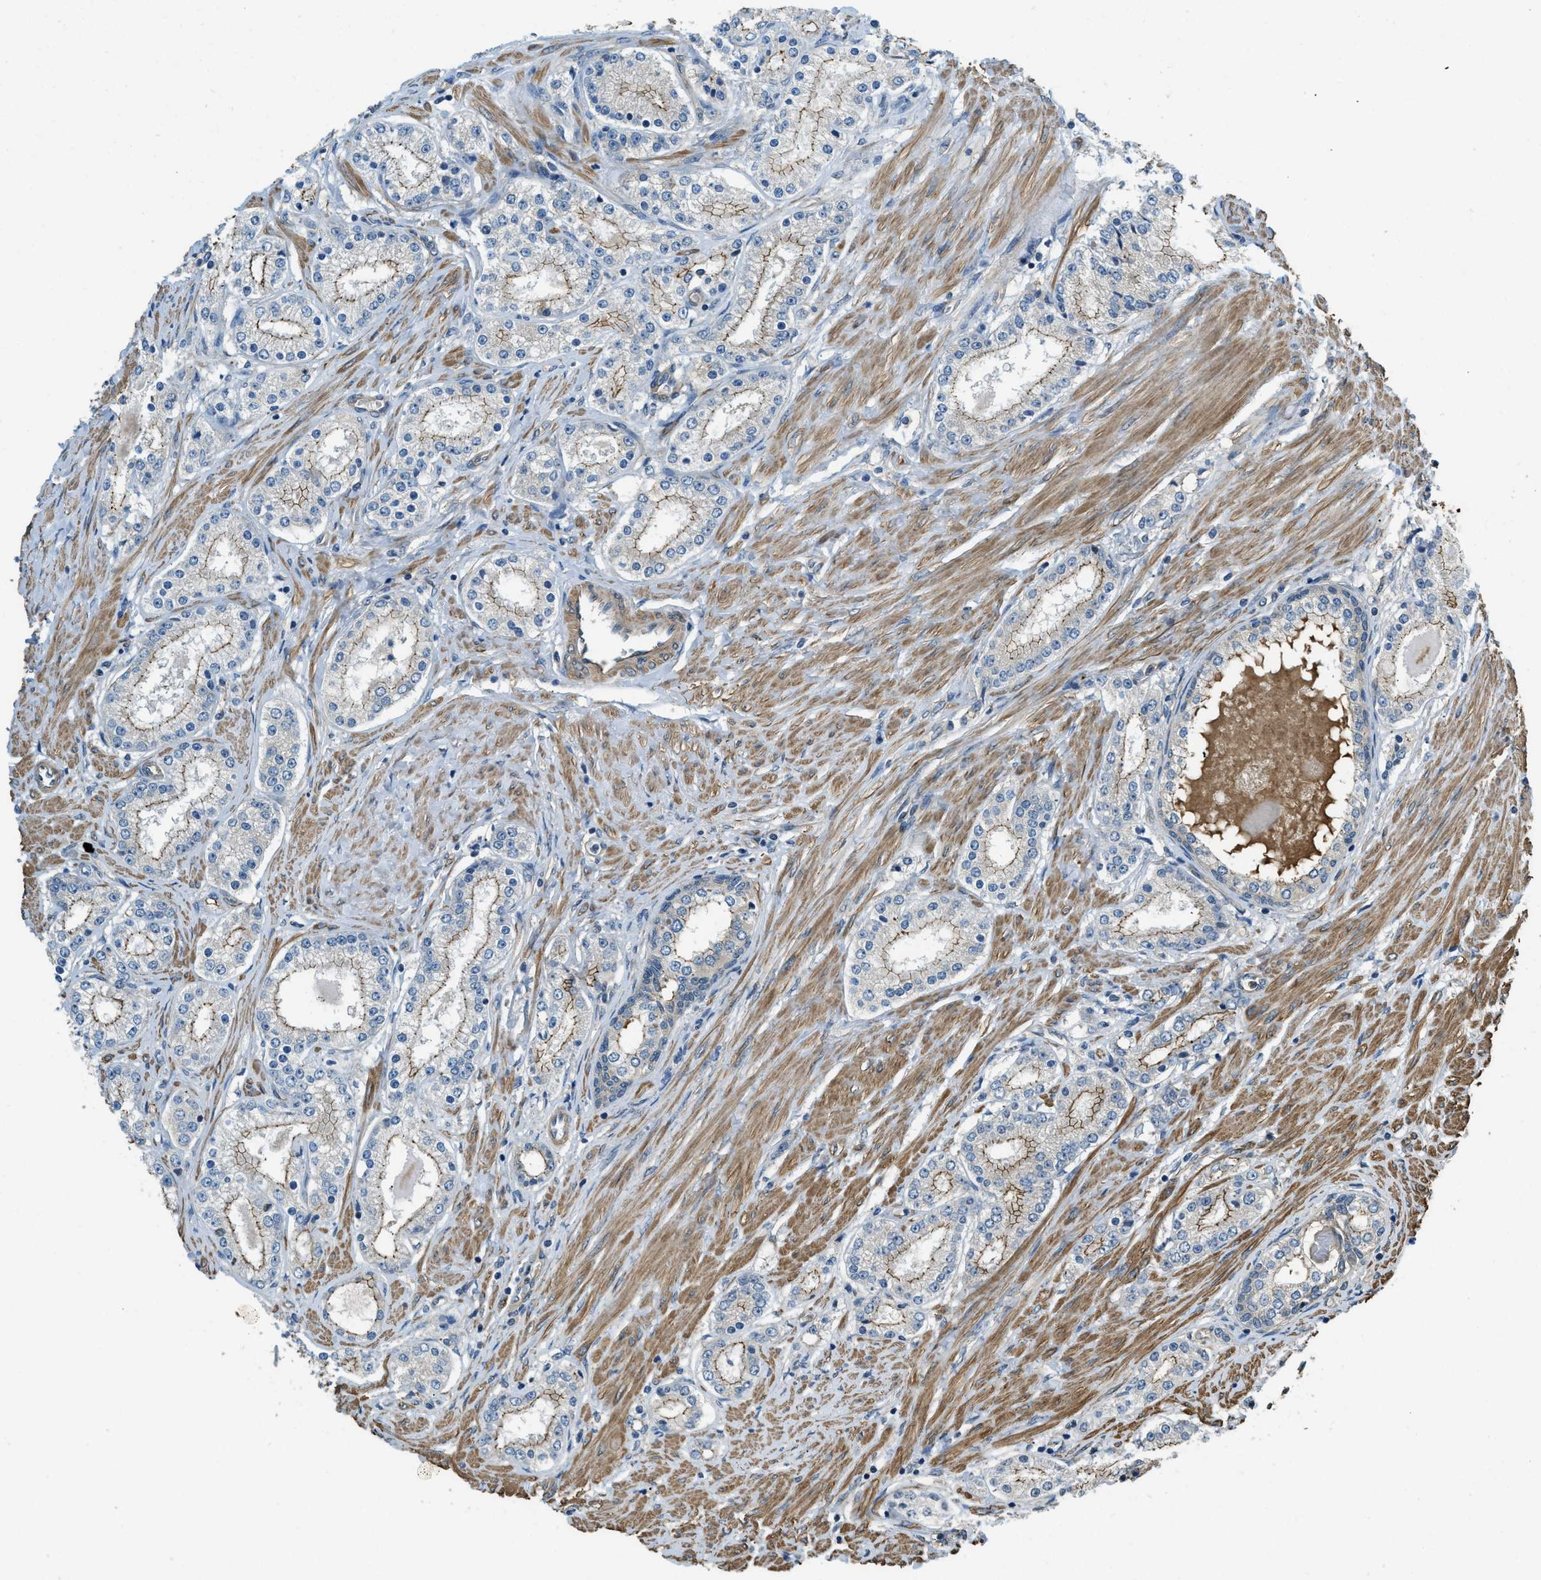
{"staining": {"intensity": "moderate", "quantity": ">75%", "location": "cytoplasmic/membranous"}, "tissue": "prostate cancer", "cell_type": "Tumor cells", "image_type": "cancer", "snomed": [{"axis": "morphology", "description": "Adenocarcinoma, Low grade"}, {"axis": "topography", "description": "Prostate"}], "caption": "Immunohistochemistry (IHC) micrograph of human prostate cancer stained for a protein (brown), which demonstrates medium levels of moderate cytoplasmic/membranous expression in approximately >75% of tumor cells.", "gene": "CGN", "patient": {"sex": "male", "age": 63}}